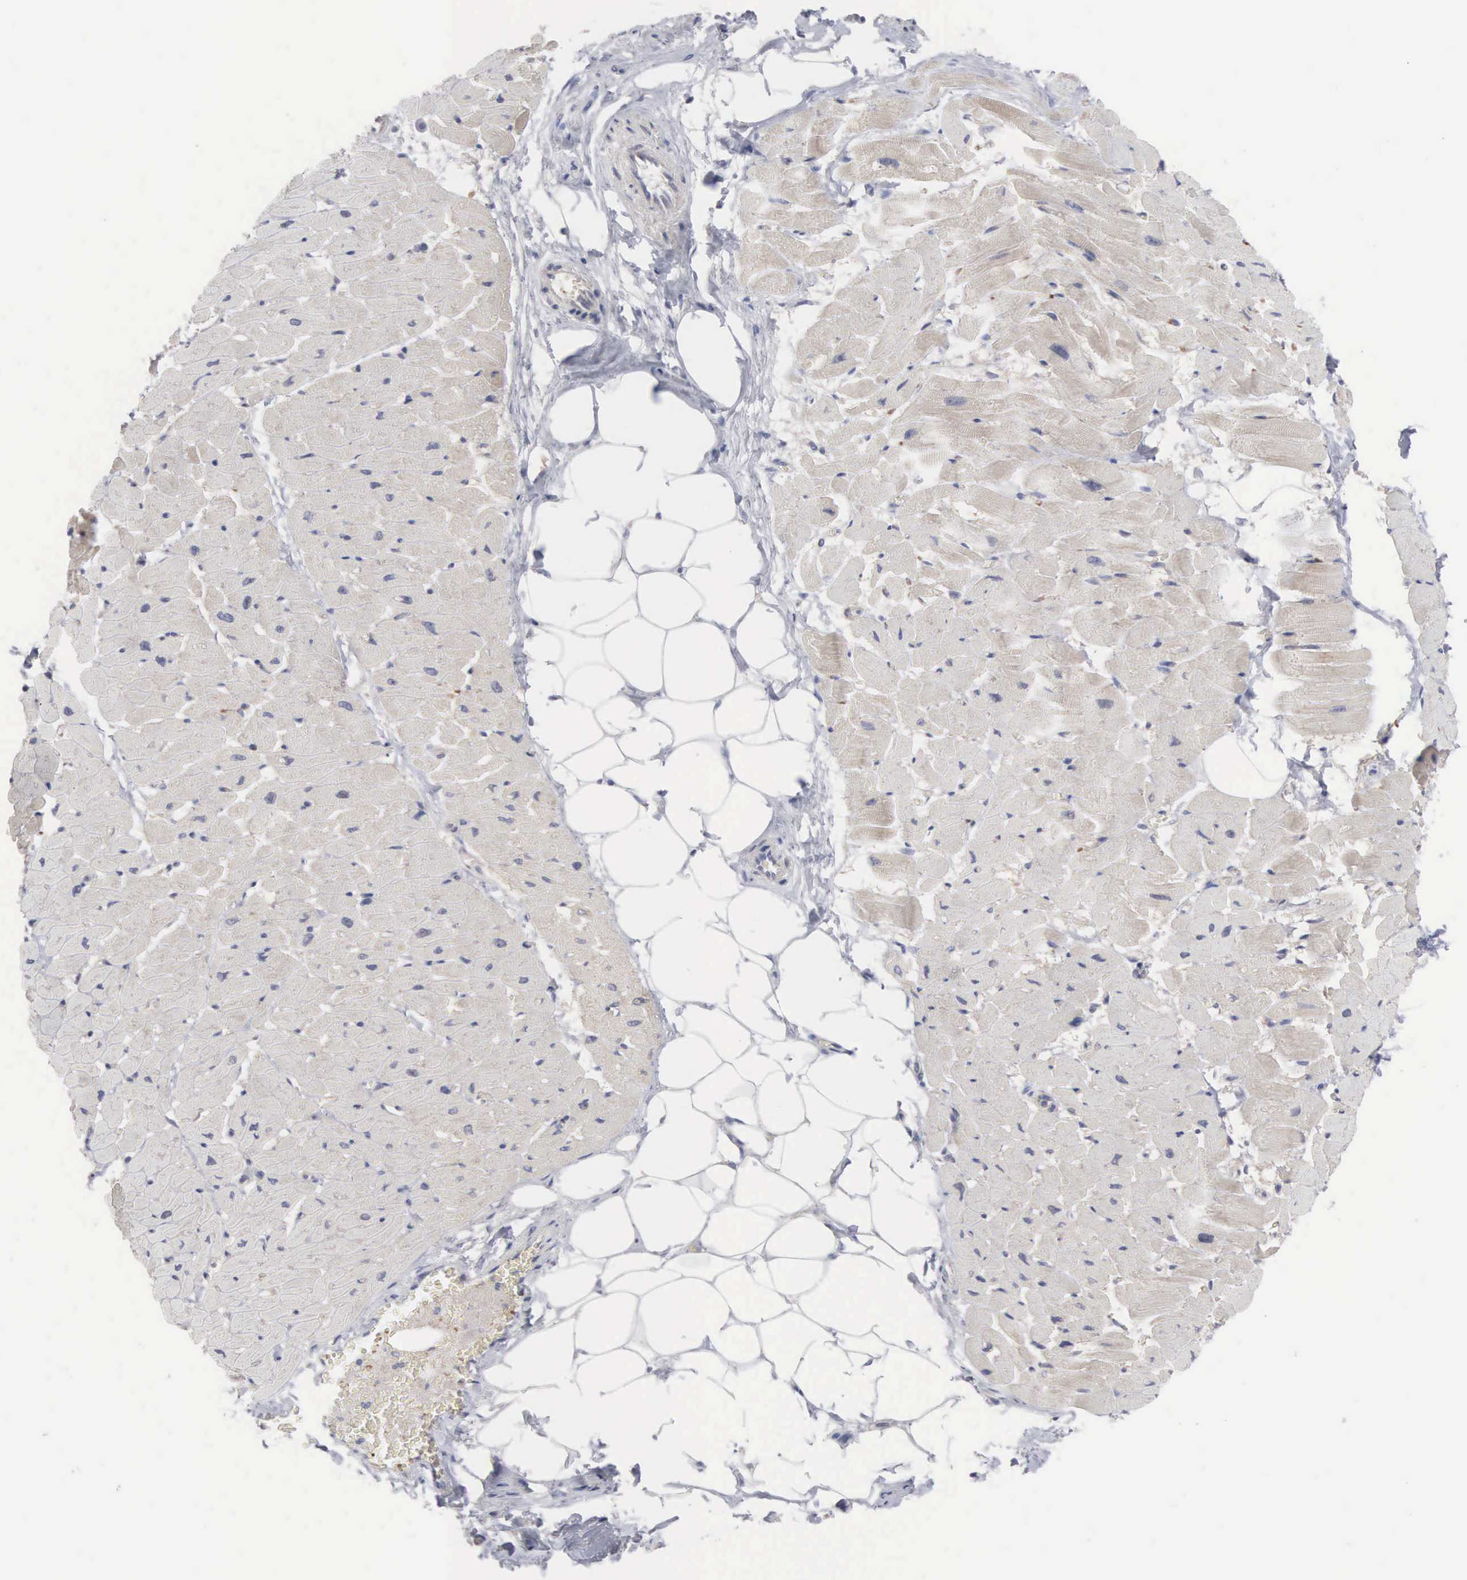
{"staining": {"intensity": "negative", "quantity": "none", "location": "none"}, "tissue": "heart muscle", "cell_type": "Cardiomyocytes", "image_type": "normal", "snomed": [{"axis": "morphology", "description": "Normal tissue, NOS"}, {"axis": "topography", "description": "Heart"}], "caption": "Cardiomyocytes show no significant protein expression in unremarkable heart muscle. The staining was performed using DAB to visualize the protein expression in brown, while the nuclei were stained in blue with hematoxylin (Magnification: 20x).", "gene": "INF2", "patient": {"sex": "female", "age": 19}}